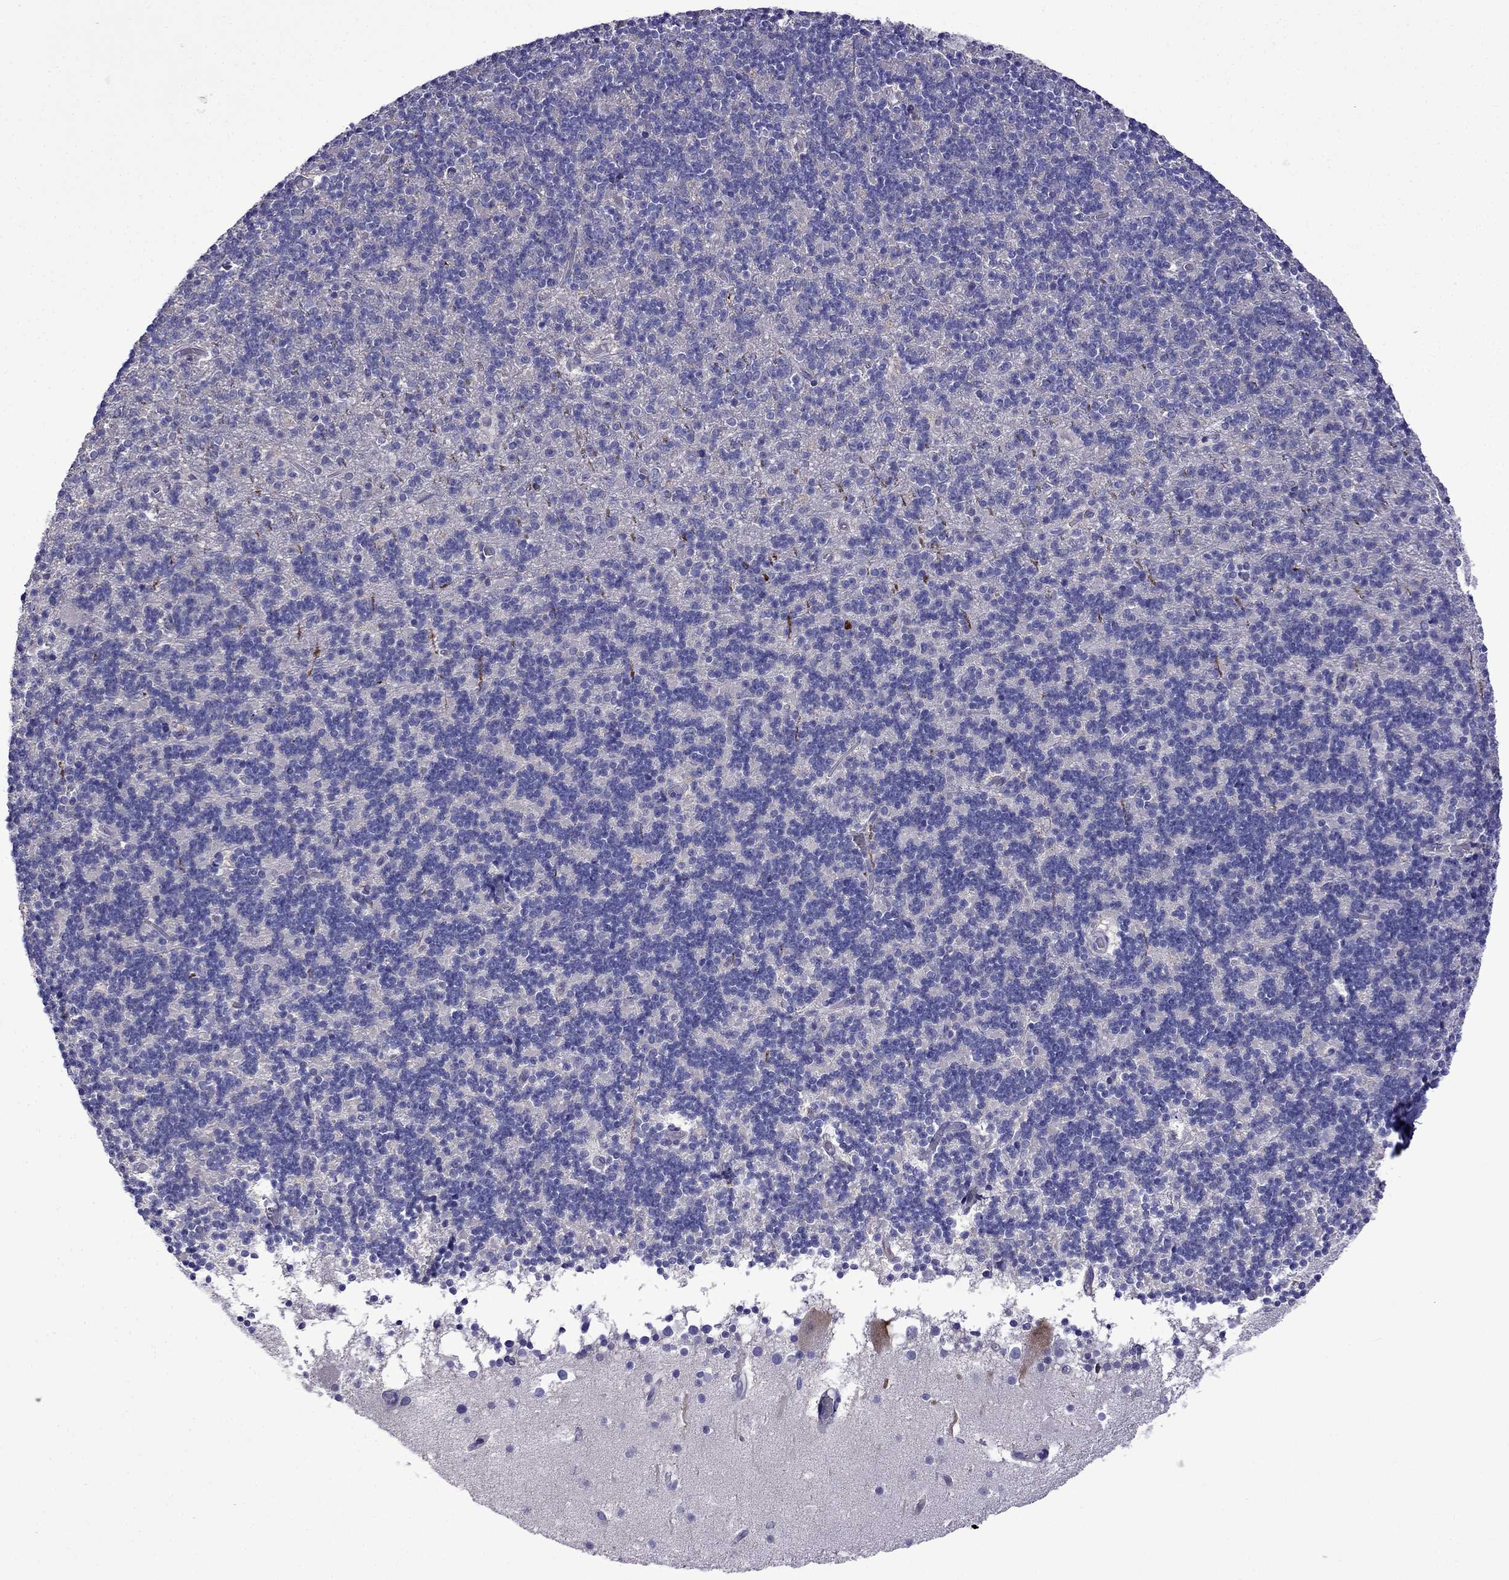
{"staining": {"intensity": "negative", "quantity": "none", "location": "none"}, "tissue": "cerebellum", "cell_type": "Cells in granular layer", "image_type": "normal", "snomed": [{"axis": "morphology", "description": "Normal tissue, NOS"}, {"axis": "topography", "description": "Cerebellum"}], "caption": "There is no significant positivity in cells in granular layer of cerebellum.", "gene": "TDRD1", "patient": {"sex": "male", "age": 70}}